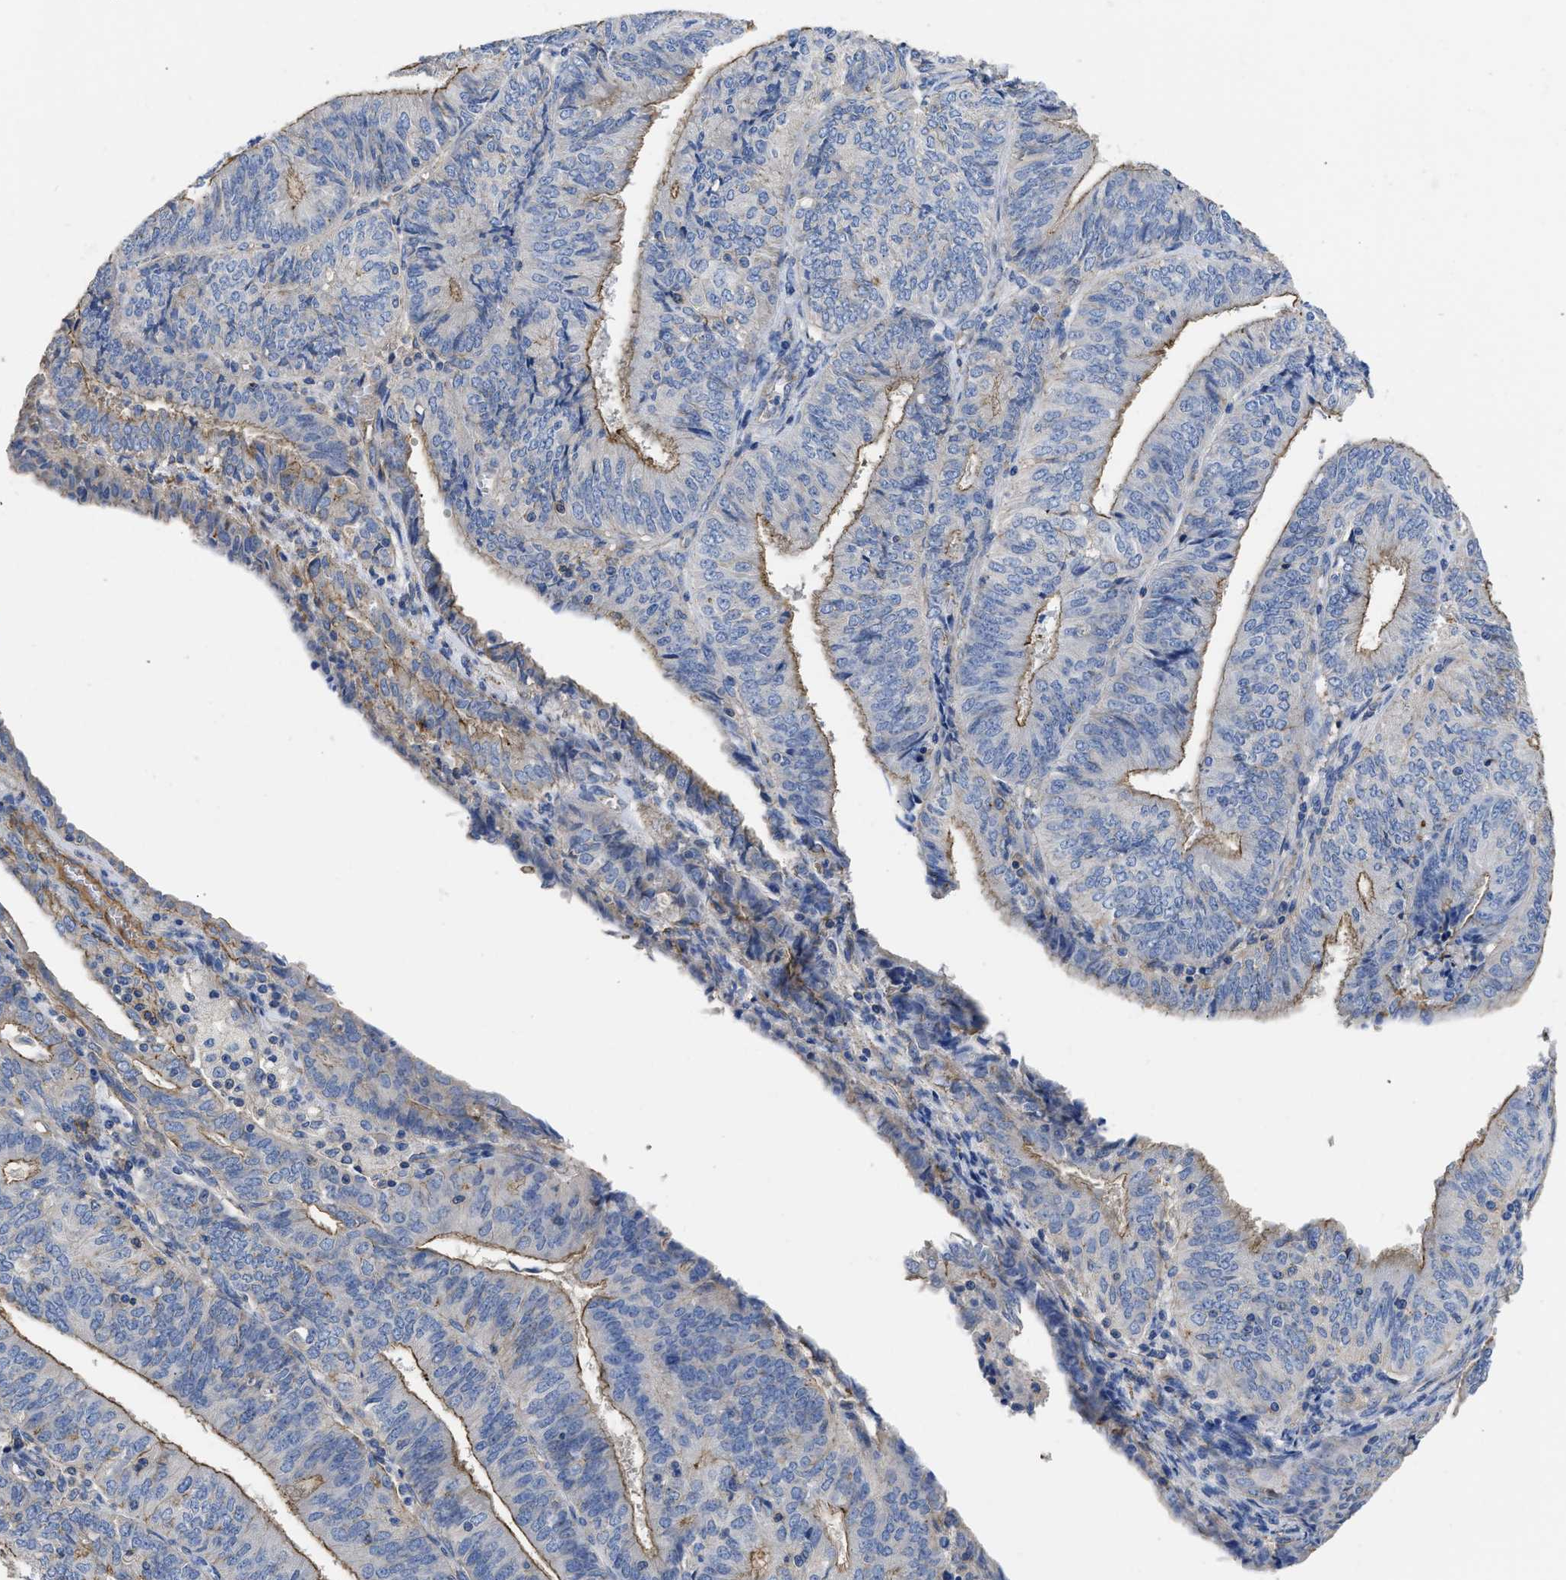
{"staining": {"intensity": "weak", "quantity": "25%-75%", "location": "cytoplasmic/membranous"}, "tissue": "endometrial cancer", "cell_type": "Tumor cells", "image_type": "cancer", "snomed": [{"axis": "morphology", "description": "Adenocarcinoma, NOS"}, {"axis": "topography", "description": "Endometrium"}], "caption": "The histopathology image shows immunohistochemical staining of endometrial cancer (adenocarcinoma). There is weak cytoplasmic/membranous positivity is appreciated in approximately 25%-75% of tumor cells.", "gene": "USP4", "patient": {"sex": "female", "age": 58}}